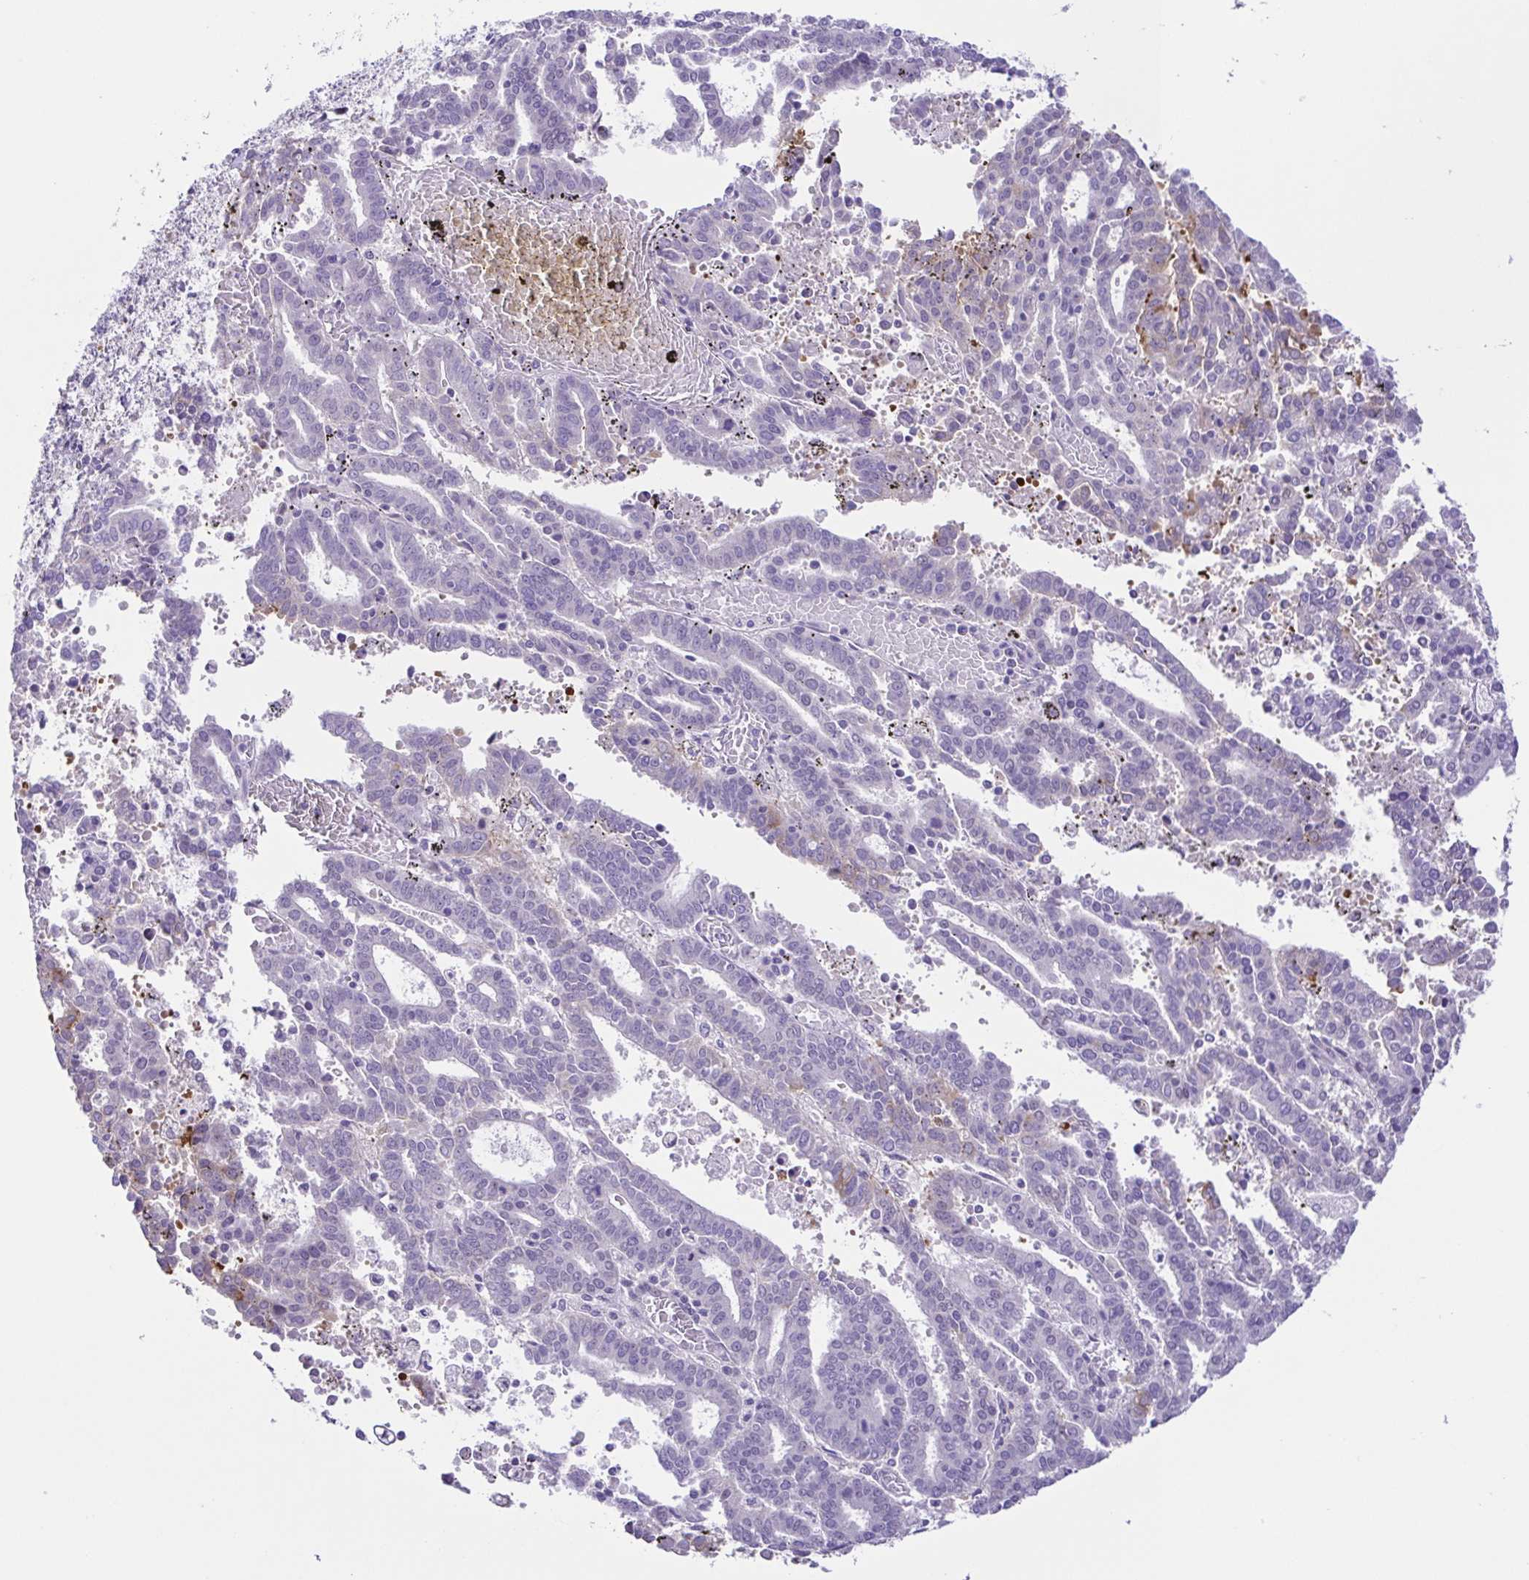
{"staining": {"intensity": "moderate", "quantity": "<25%", "location": "cytoplasmic/membranous"}, "tissue": "endometrial cancer", "cell_type": "Tumor cells", "image_type": "cancer", "snomed": [{"axis": "morphology", "description": "Adenocarcinoma, NOS"}, {"axis": "topography", "description": "Uterus"}], "caption": "Protein staining reveals moderate cytoplasmic/membranous positivity in approximately <25% of tumor cells in endometrial cancer (adenocarcinoma).", "gene": "DCLK2", "patient": {"sex": "female", "age": 83}}